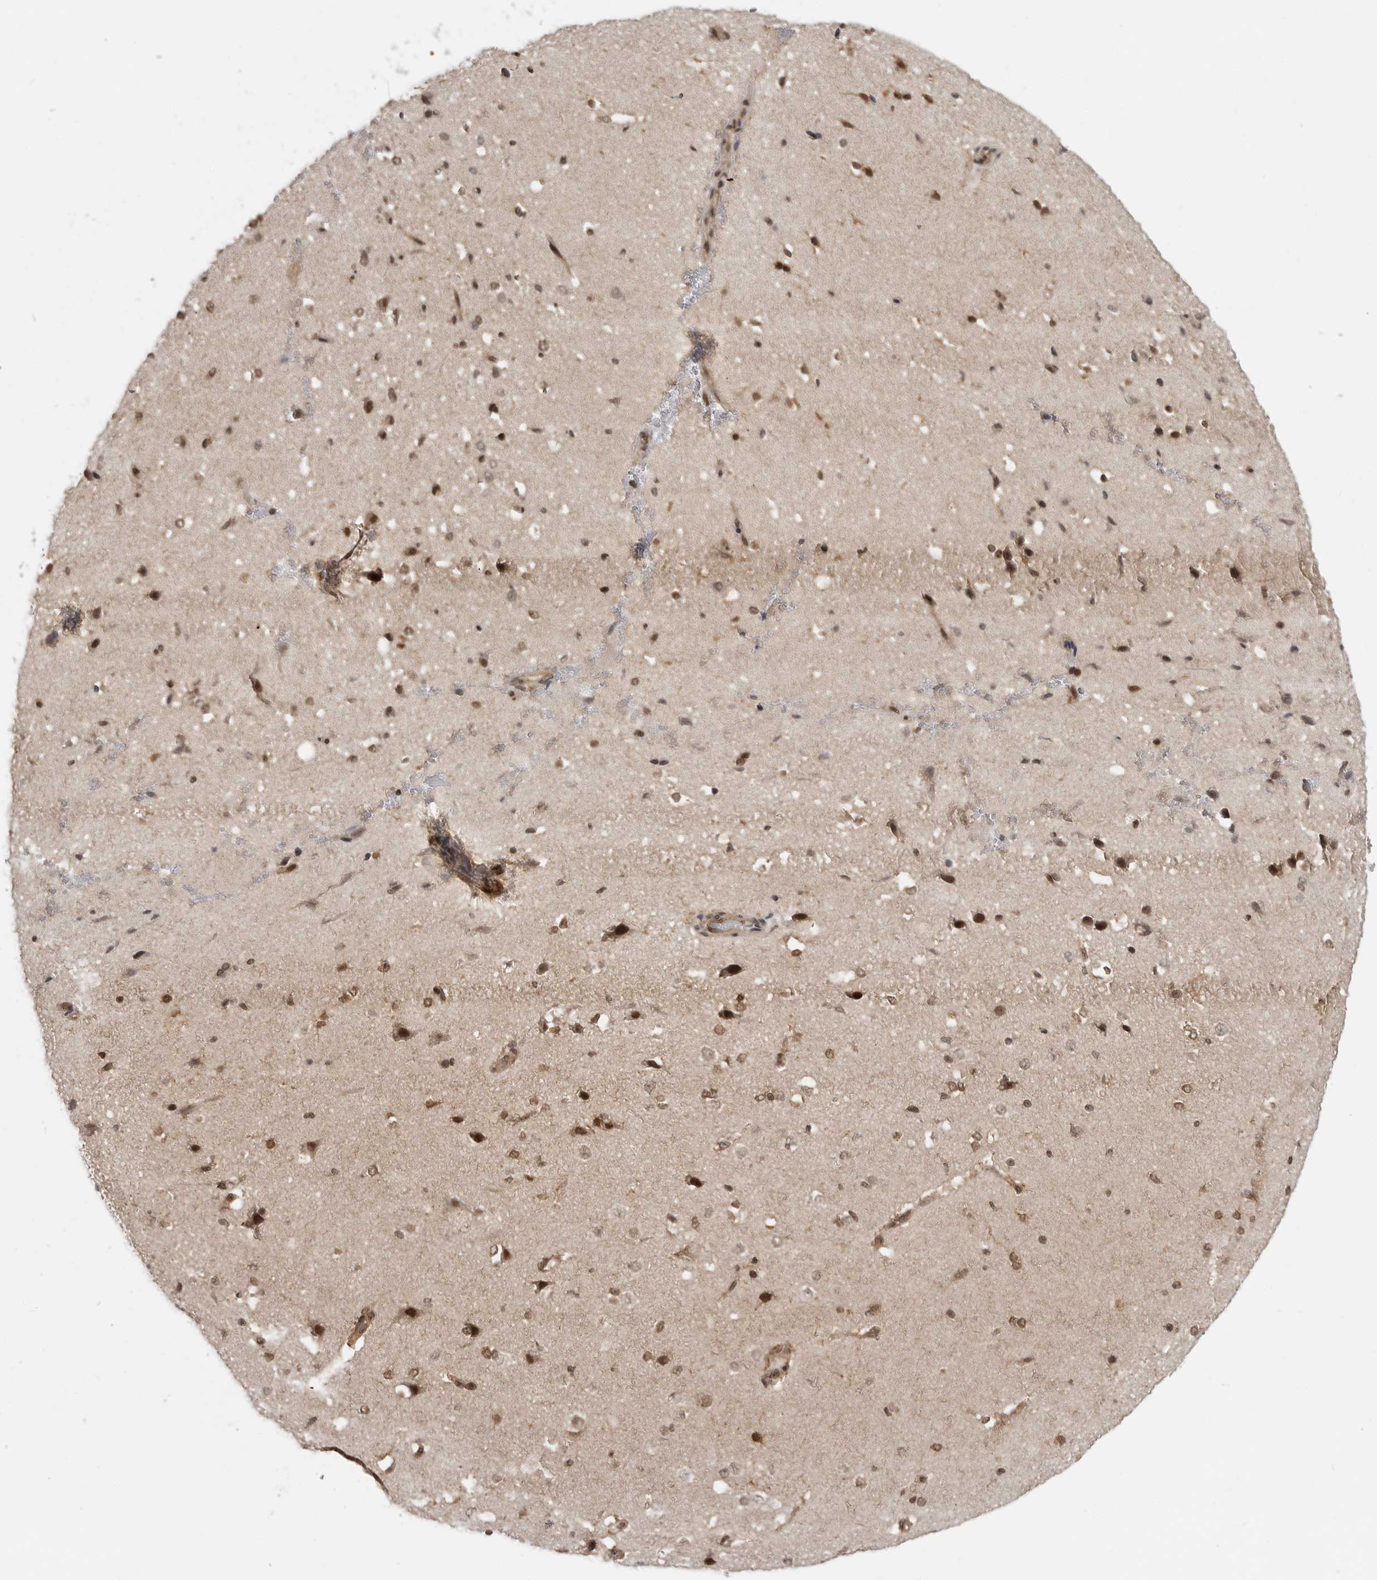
{"staining": {"intensity": "moderate", "quantity": ">75%", "location": "cytoplasmic/membranous,nuclear"}, "tissue": "cerebral cortex", "cell_type": "Endothelial cells", "image_type": "normal", "snomed": [{"axis": "morphology", "description": "Normal tissue, NOS"}, {"axis": "morphology", "description": "Developmental malformation"}, {"axis": "topography", "description": "Cerebral cortex"}], "caption": "Benign cerebral cortex shows moderate cytoplasmic/membranous,nuclear staining in approximately >75% of endothelial cells (Stains: DAB in brown, nuclei in blue, Microscopy: brightfield microscopy at high magnification)..", "gene": "SZRD1", "patient": {"sex": "female", "age": 30}}